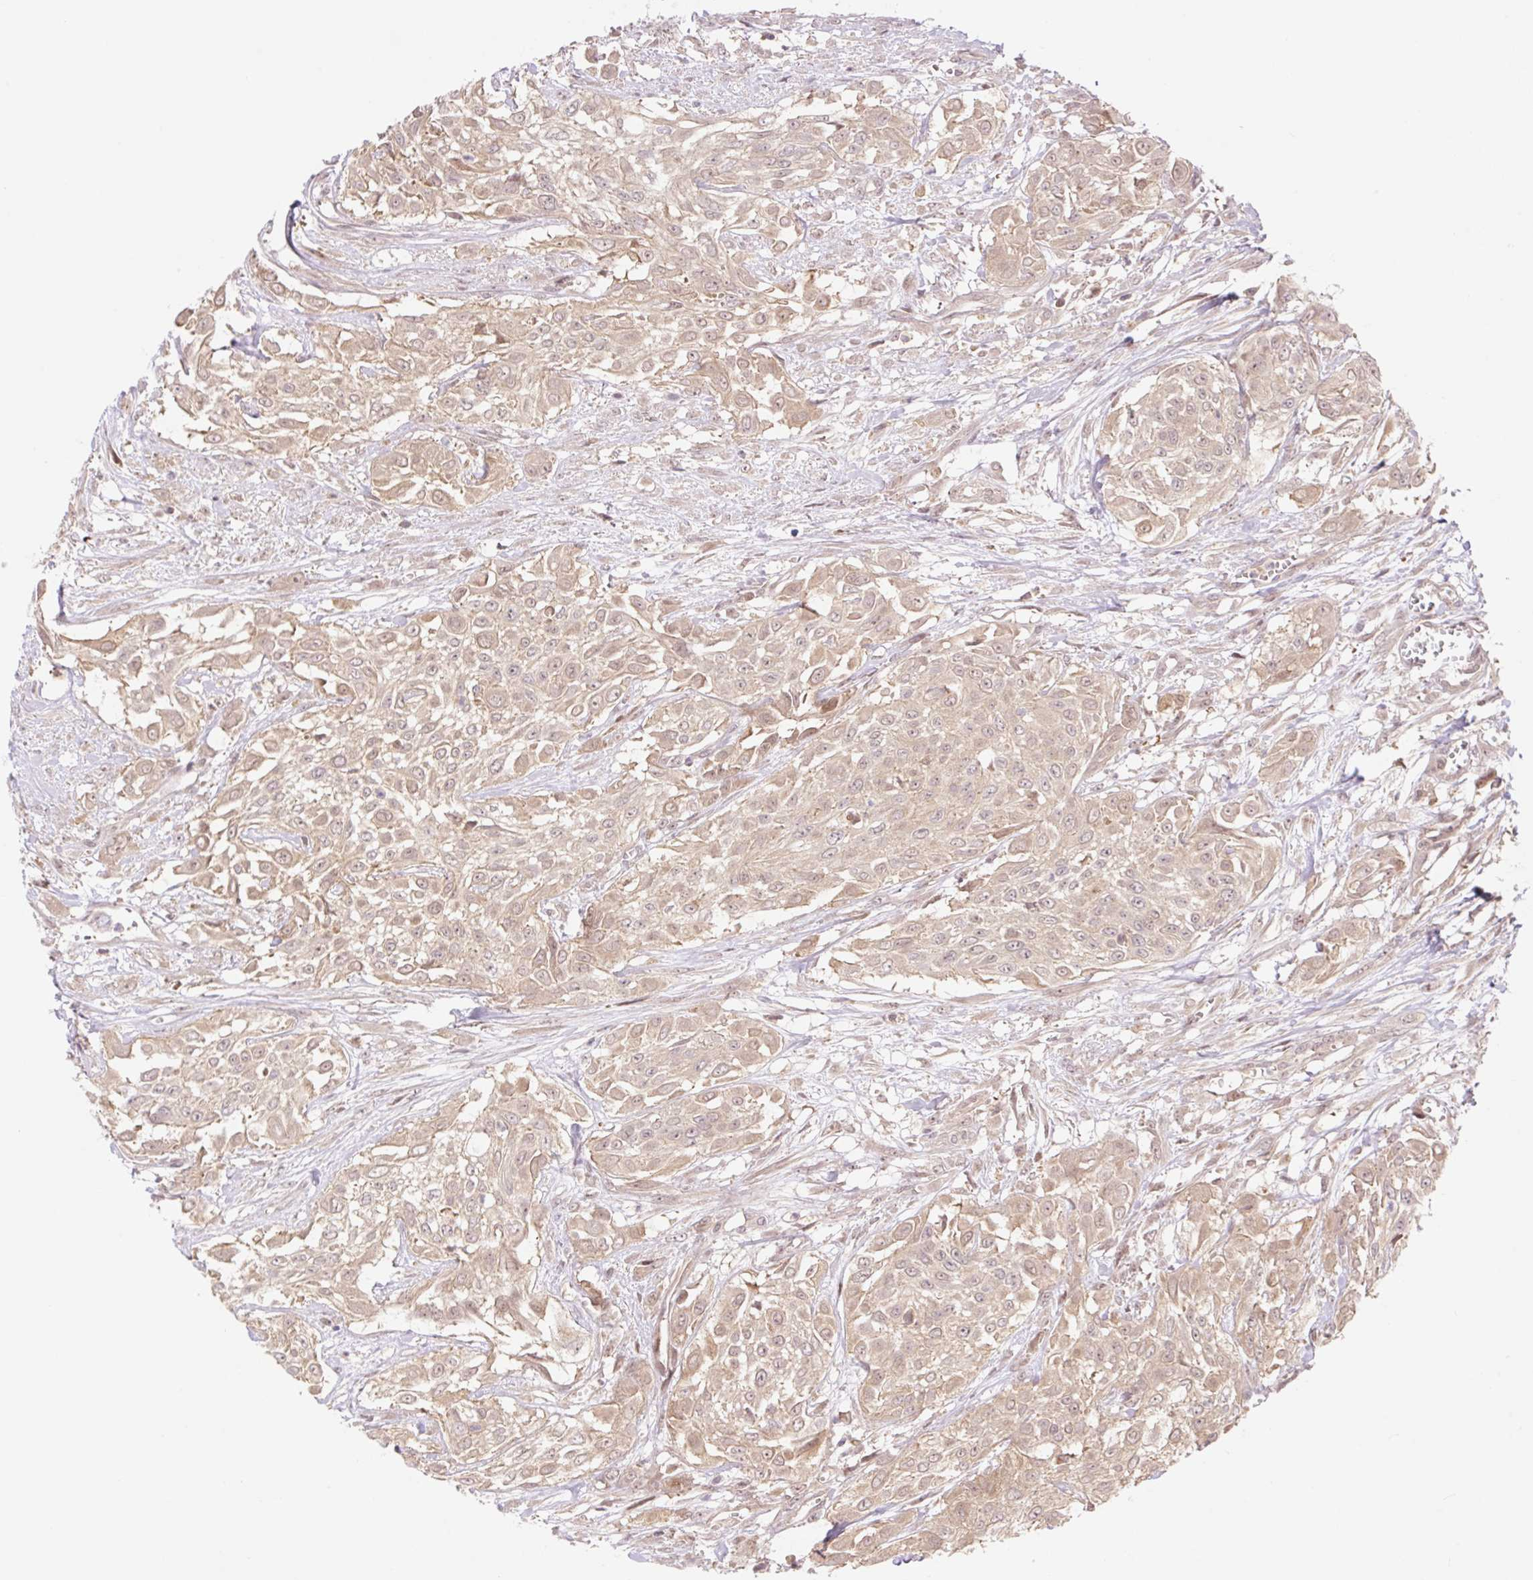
{"staining": {"intensity": "weak", "quantity": ">75%", "location": "cytoplasmic/membranous,nuclear"}, "tissue": "urothelial cancer", "cell_type": "Tumor cells", "image_type": "cancer", "snomed": [{"axis": "morphology", "description": "Urothelial carcinoma, High grade"}, {"axis": "topography", "description": "Urinary bladder"}], "caption": "Immunohistochemical staining of urothelial cancer demonstrates weak cytoplasmic/membranous and nuclear protein staining in approximately >75% of tumor cells.", "gene": "VPS25", "patient": {"sex": "male", "age": 57}}